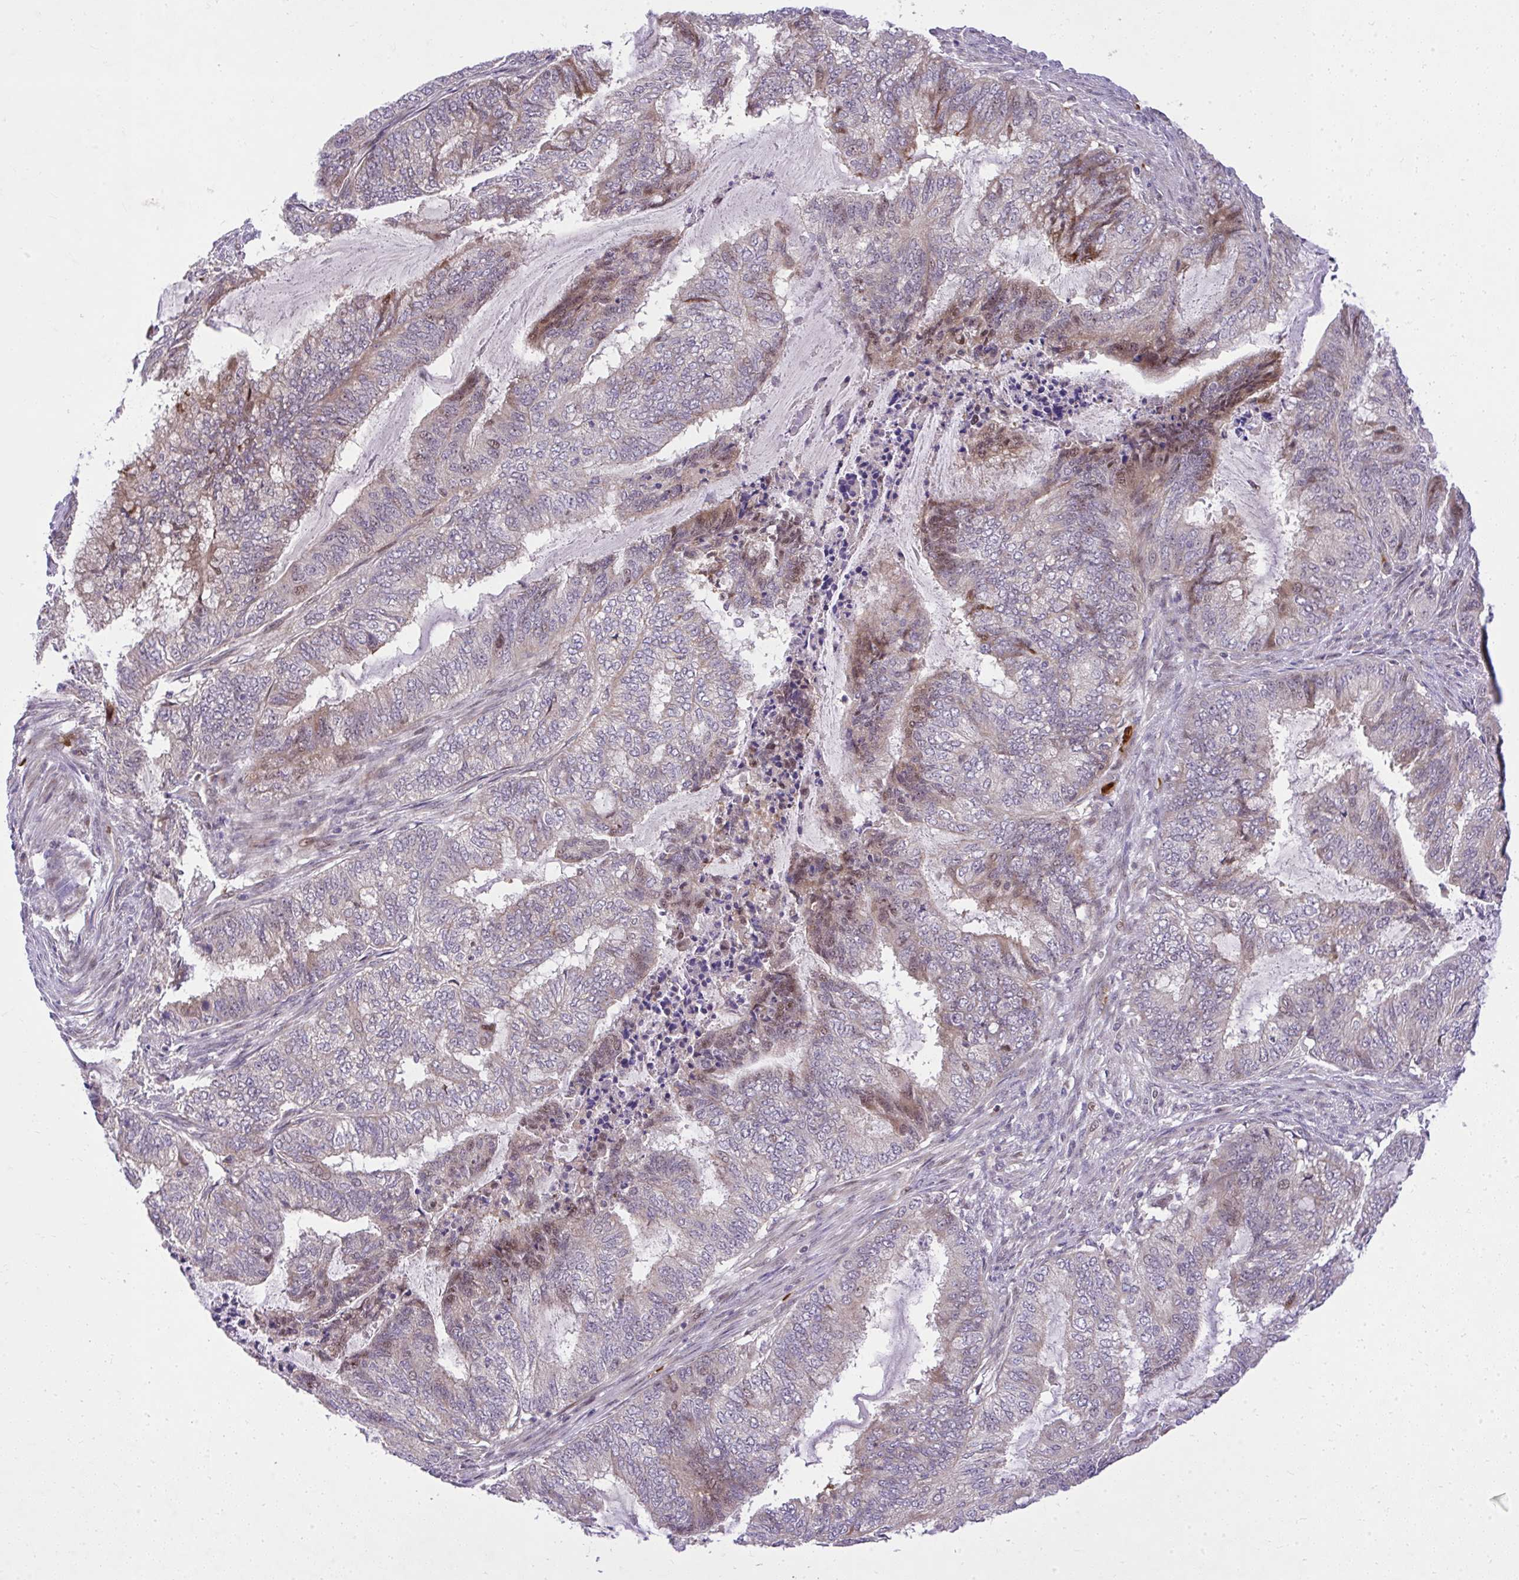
{"staining": {"intensity": "weak", "quantity": "<25%", "location": "cytoplasmic/membranous,nuclear"}, "tissue": "endometrial cancer", "cell_type": "Tumor cells", "image_type": "cancer", "snomed": [{"axis": "morphology", "description": "Adenocarcinoma, NOS"}, {"axis": "topography", "description": "Endometrium"}], "caption": "The histopathology image exhibits no significant expression in tumor cells of endometrial cancer (adenocarcinoma).", "gene": "CHIA", "patient": {"sex": "female", "age": 51}}